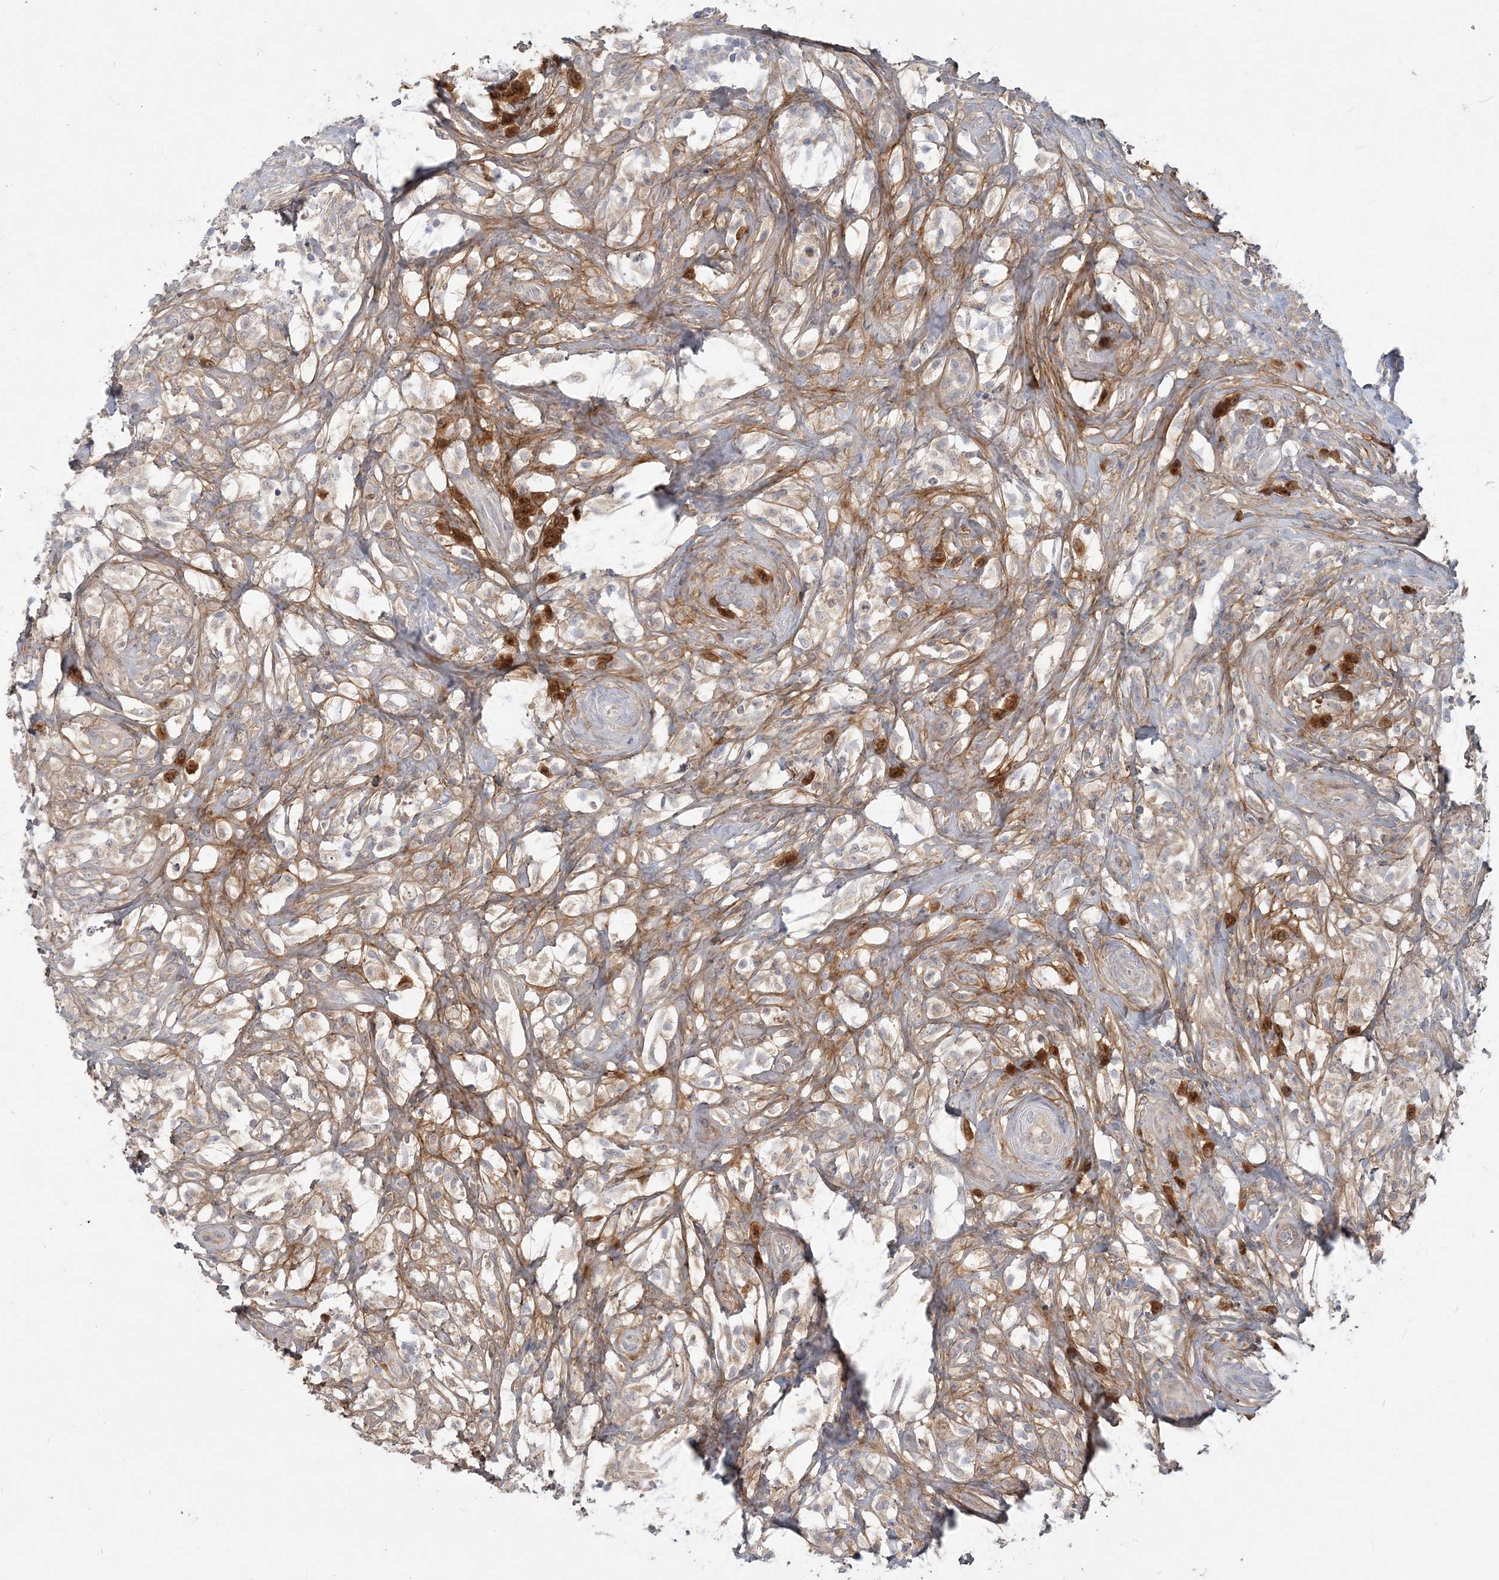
{"staining": {"intensity": "negative", "quantity": "none", "location": "none"}, "tissue": "testis cancer", "cell_type": "Tumor cells", "image_type": "cancer", "snomed": [{"axis": "morphology", "description": "Seminoma, NOS"}, {"axis": "topography", "description": "Testis"}], "caption": "Photomicrograph shows no protein expression in tumor cells of seminoma (testis) tissue.", "gene": "GMPPA", "patient": {"sex": "male", "age": 49}}